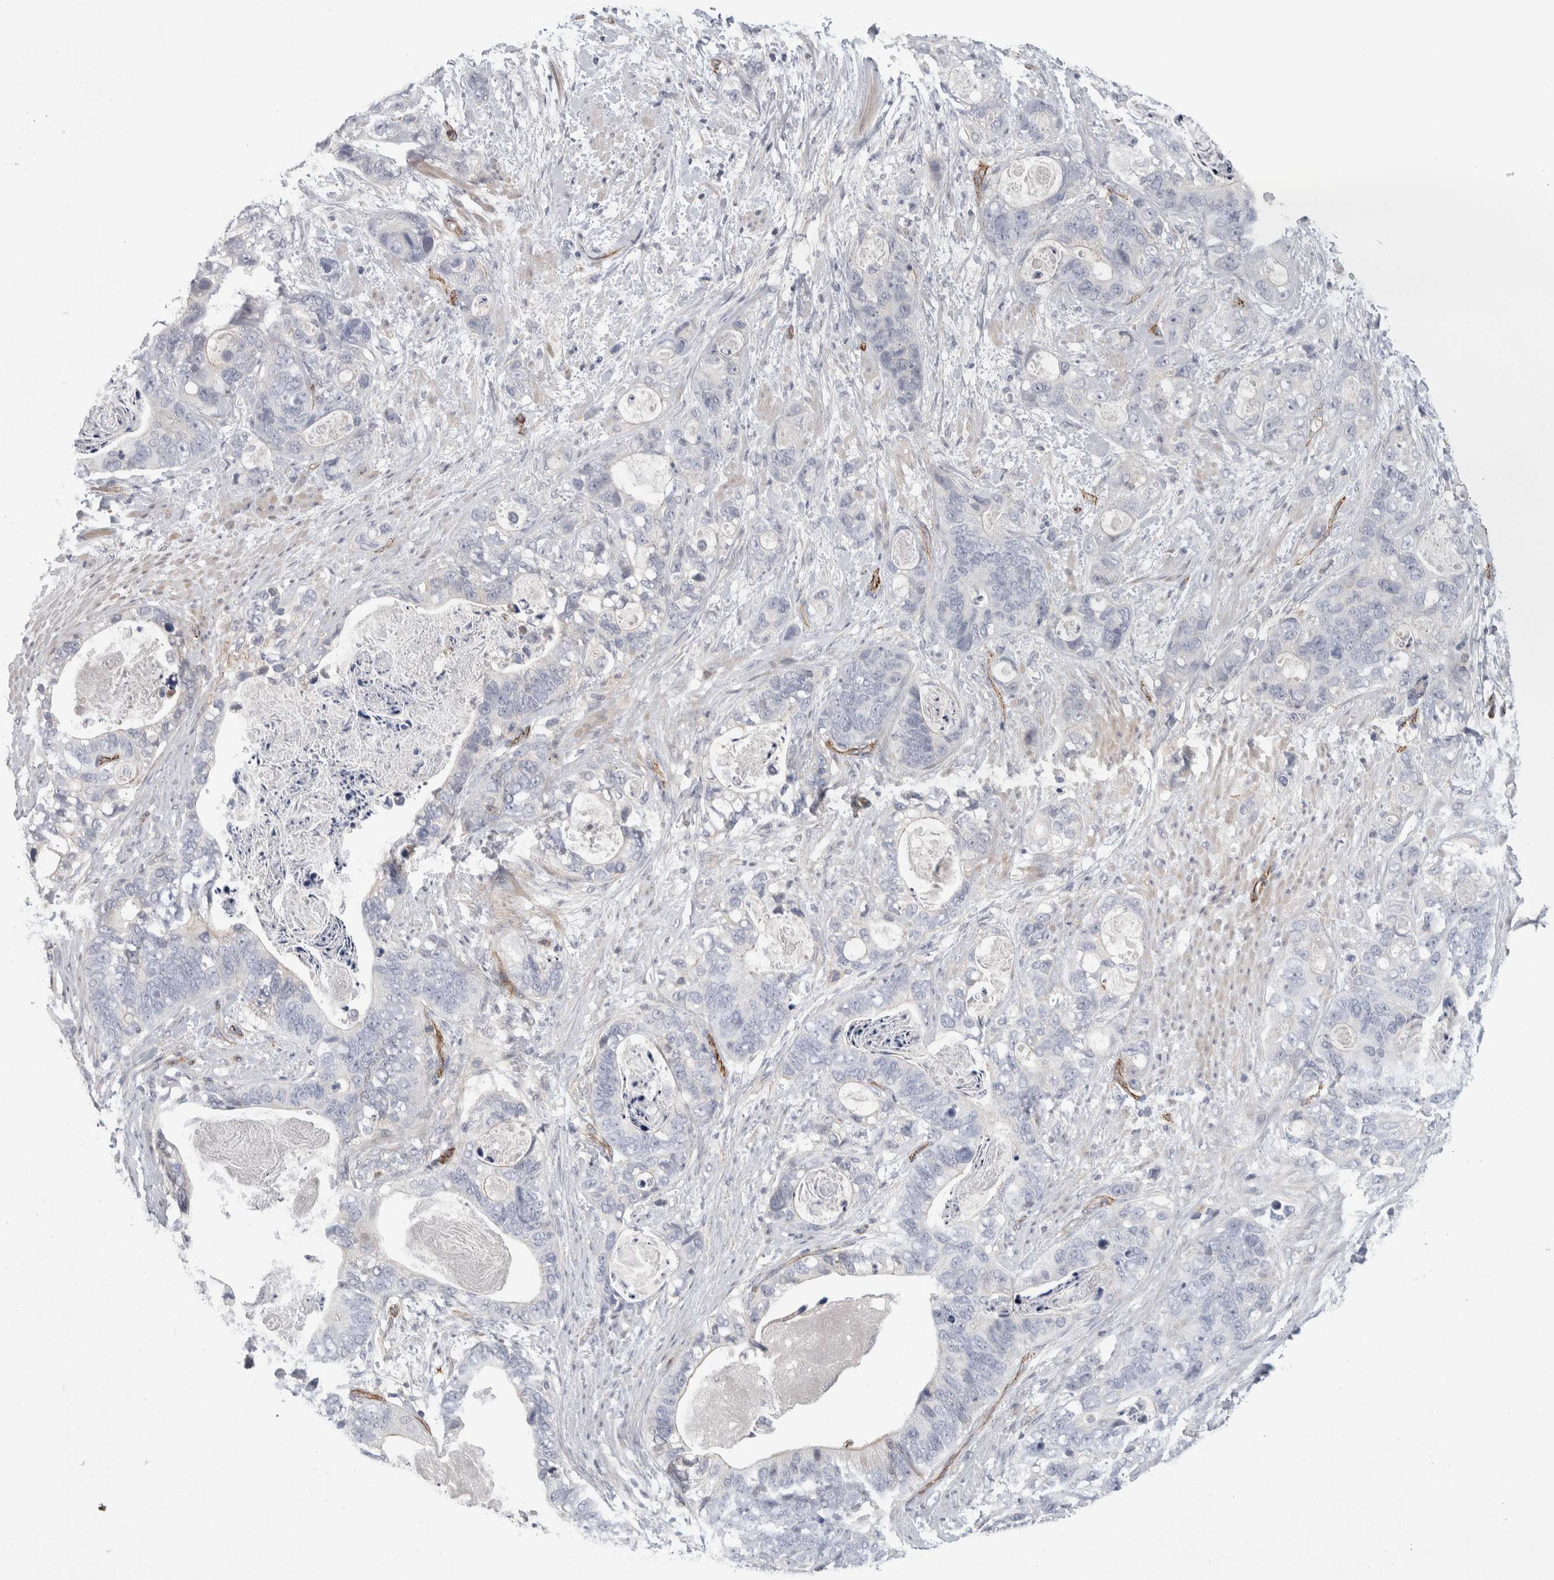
{"staining": {"intensity": "negative", "quantity": "none", "location": "none"}, "tissue": "stomach cancer", "cell_type": "Tumor cells", "image_type": "cancer", "snomed": [{"axis": "morphology", "description": "Normal tissue, NOS"}, {"axis": "morphology", "description": "Adenocarcinoma, NOS"}, {"axis": "topography", "description": "Stomach"}], "caption": "The IHC micrograph has no significant expression in tumor cells of adenocarcinoma (stomach) tissue.", "gene": "ZNF862", "patient": {"sex": "female", "age": 89}}